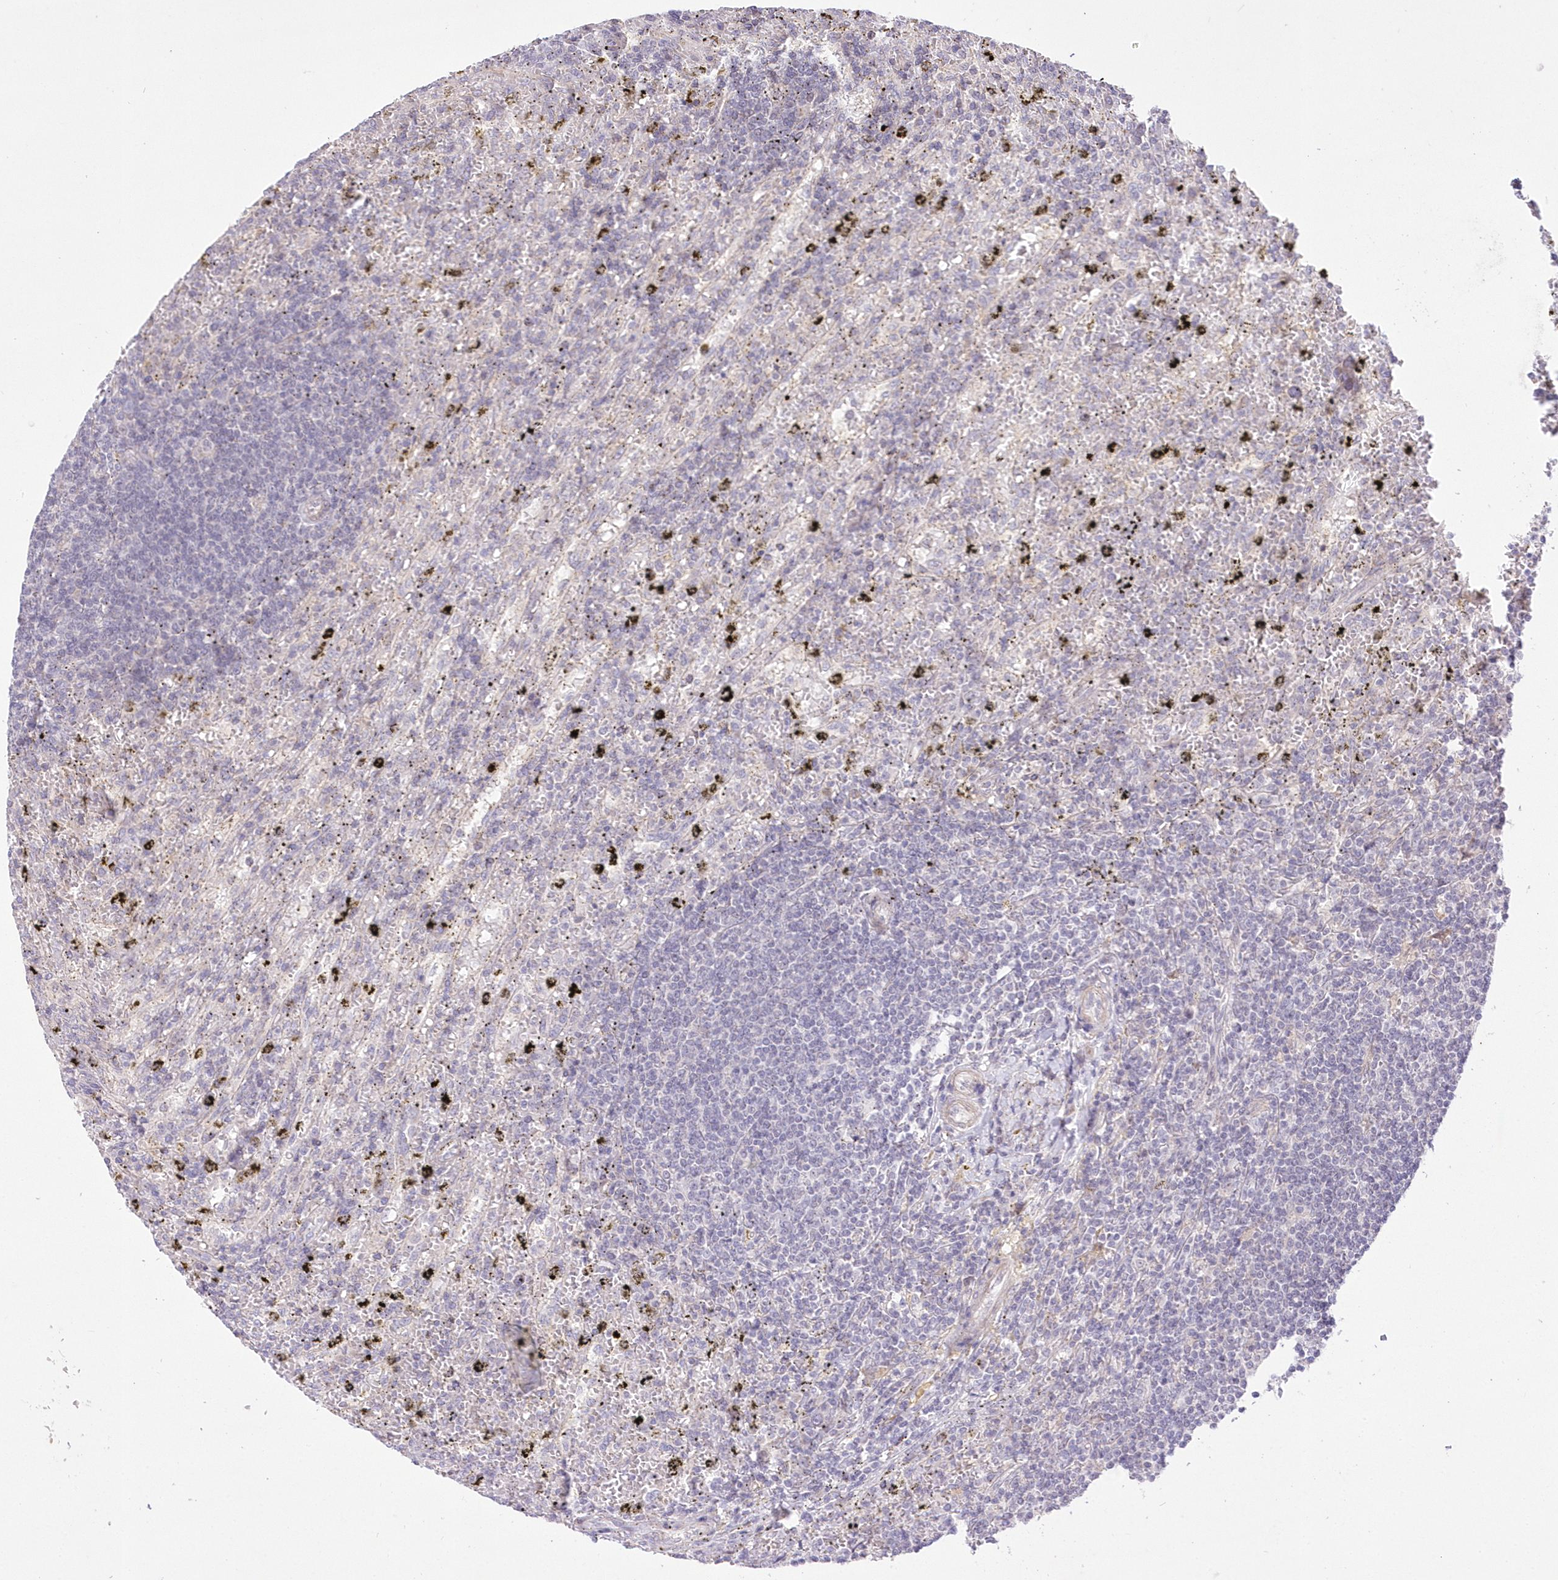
{"staining": {"intensity": "negative", "quantity": "none", "location": "none"}, "tissue": "lymphoma", "cell_type": "Tumor cells", "image_type": "cancer", "snomed": [{"axis": "morphology", "description": "Malignant lymphoma, non-Hodgkin's type, Low grade"}, {"axis": "topography", "description": "Spleen"}], "caption": "IHC photomicrograph of neoplastic tissue: low-grade malignant lymphoma, non-Hodgkin's type stained with DAB (3,3'-diaminobenzidine) reveals no significant protein expression in tumor cells. (DAB (3,3'-diaminobenzidine) IHC visualized using brightfield microscopy, high magnification).", "gene": "FAM241B", "patient": {"sex": "male", "age": 76}}